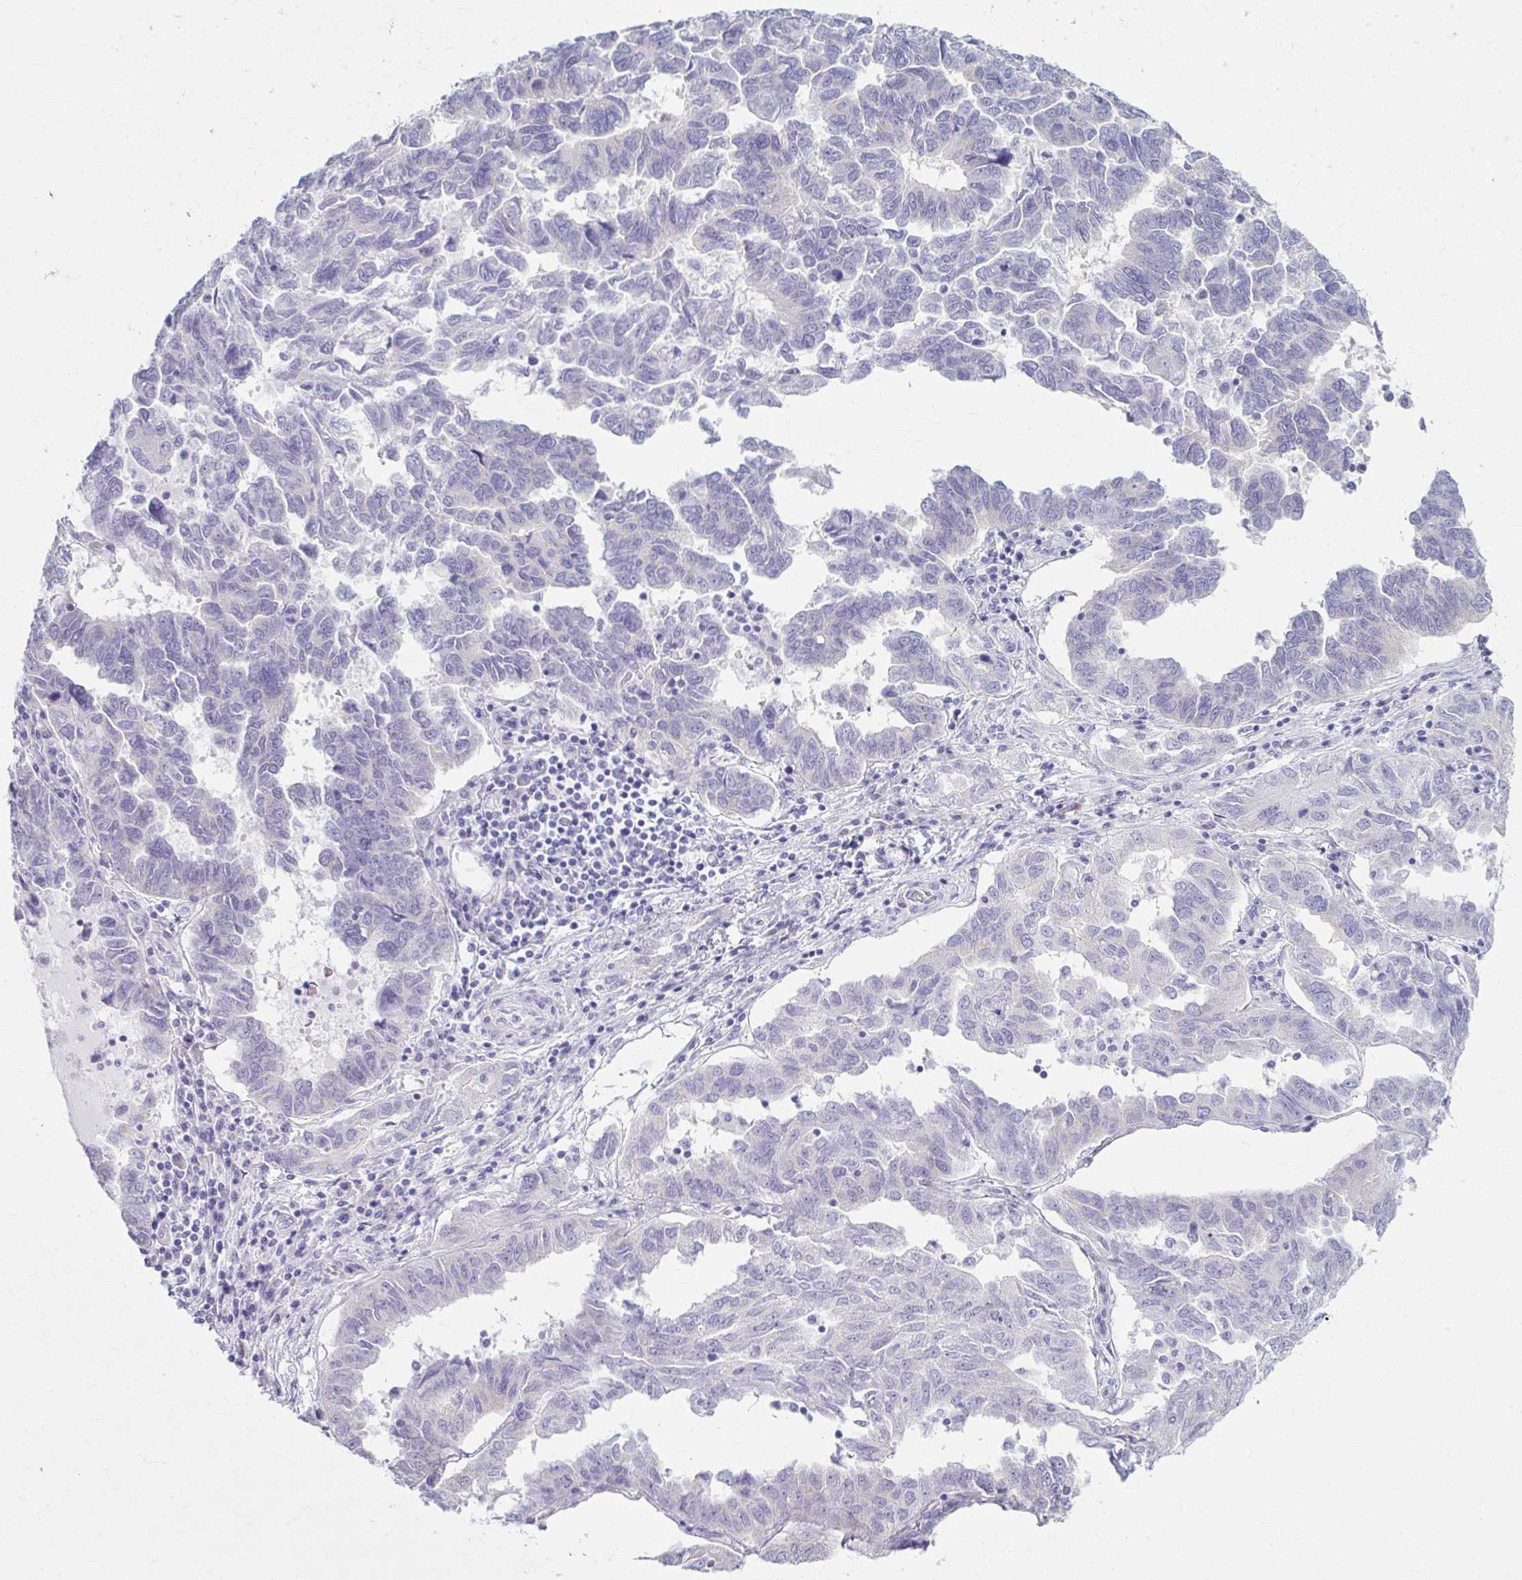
{"staining": {"intensity": "negative", "quantity": "none", "location": "none"}, "tissue": "ovarian cancer", "cell_type": "Tumor cells", "image_type": "cancer", "snomed": [{"axis": "morphology", "description": "Cystadenocarcinoma, serous, NOS"}, {"axis": "topography", "description": "Ovary"}], "caption": "Immunohistochemistry image of neoplastic tissue: ovarian cancer (serous cystadenocarcinoma) stained with DAB (3,3'-diaminobenzidine) demonstrates no significant protein staining in tumor cells.", "gene": "PRKRA", "patient": {"sex": "female", "age": 64}}